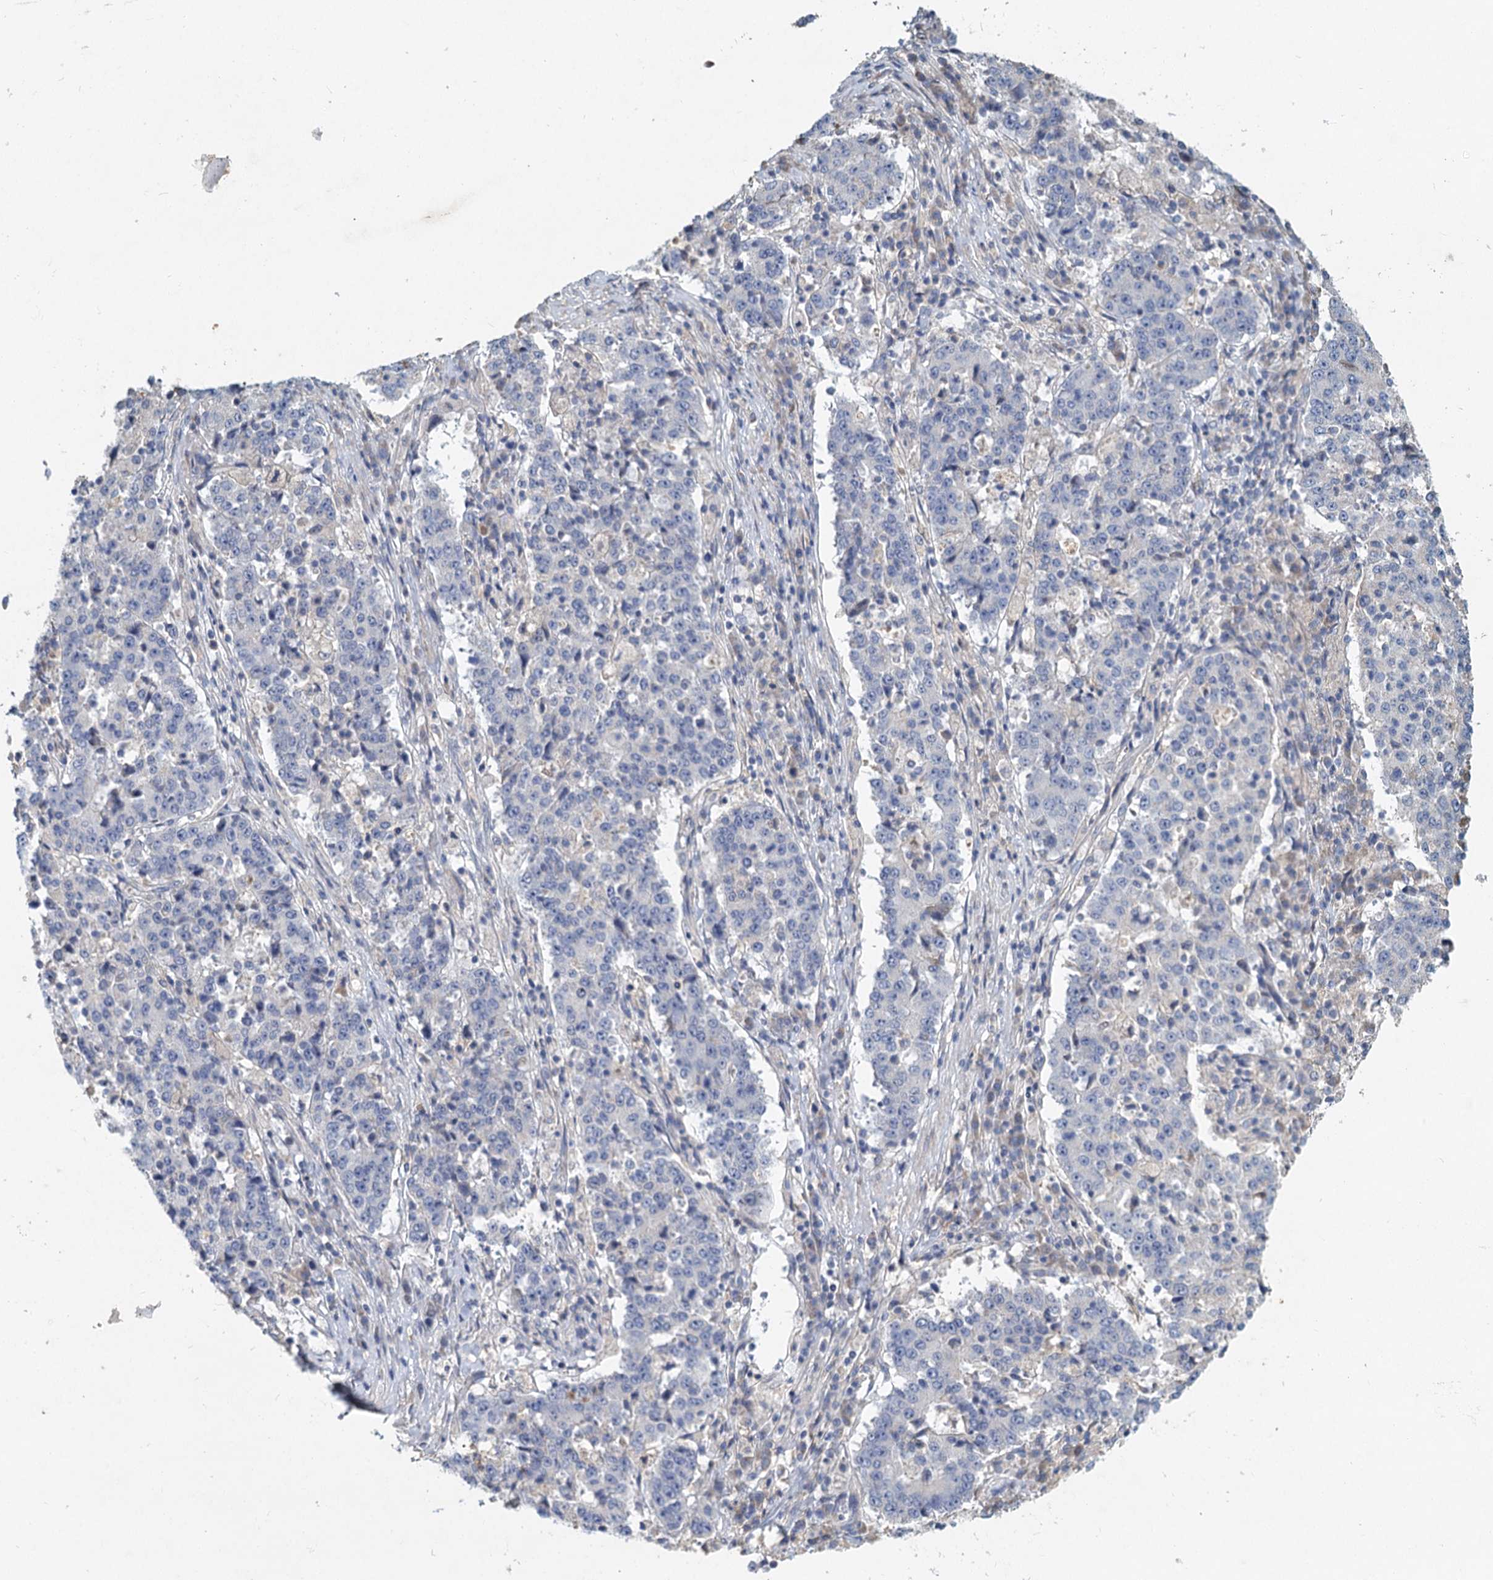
{"staining": {"intensity": "negative", "quantity": "none", "location": "none"}, "tissue": "stomach cancer", "cell_type": "Tumor cells", "image_type": "cancer", "snomed": [{"axis": "morphology", "description": "Adenocarcinoma, NOS"}, {"axis": "topography", "description": "Stomach"}], "caption": "There is no significant positivity in tumor cells of stomach cancer (adenocarcinoma).", "gene": "HES2", "patient": {"sex": "male", "age": 59}}